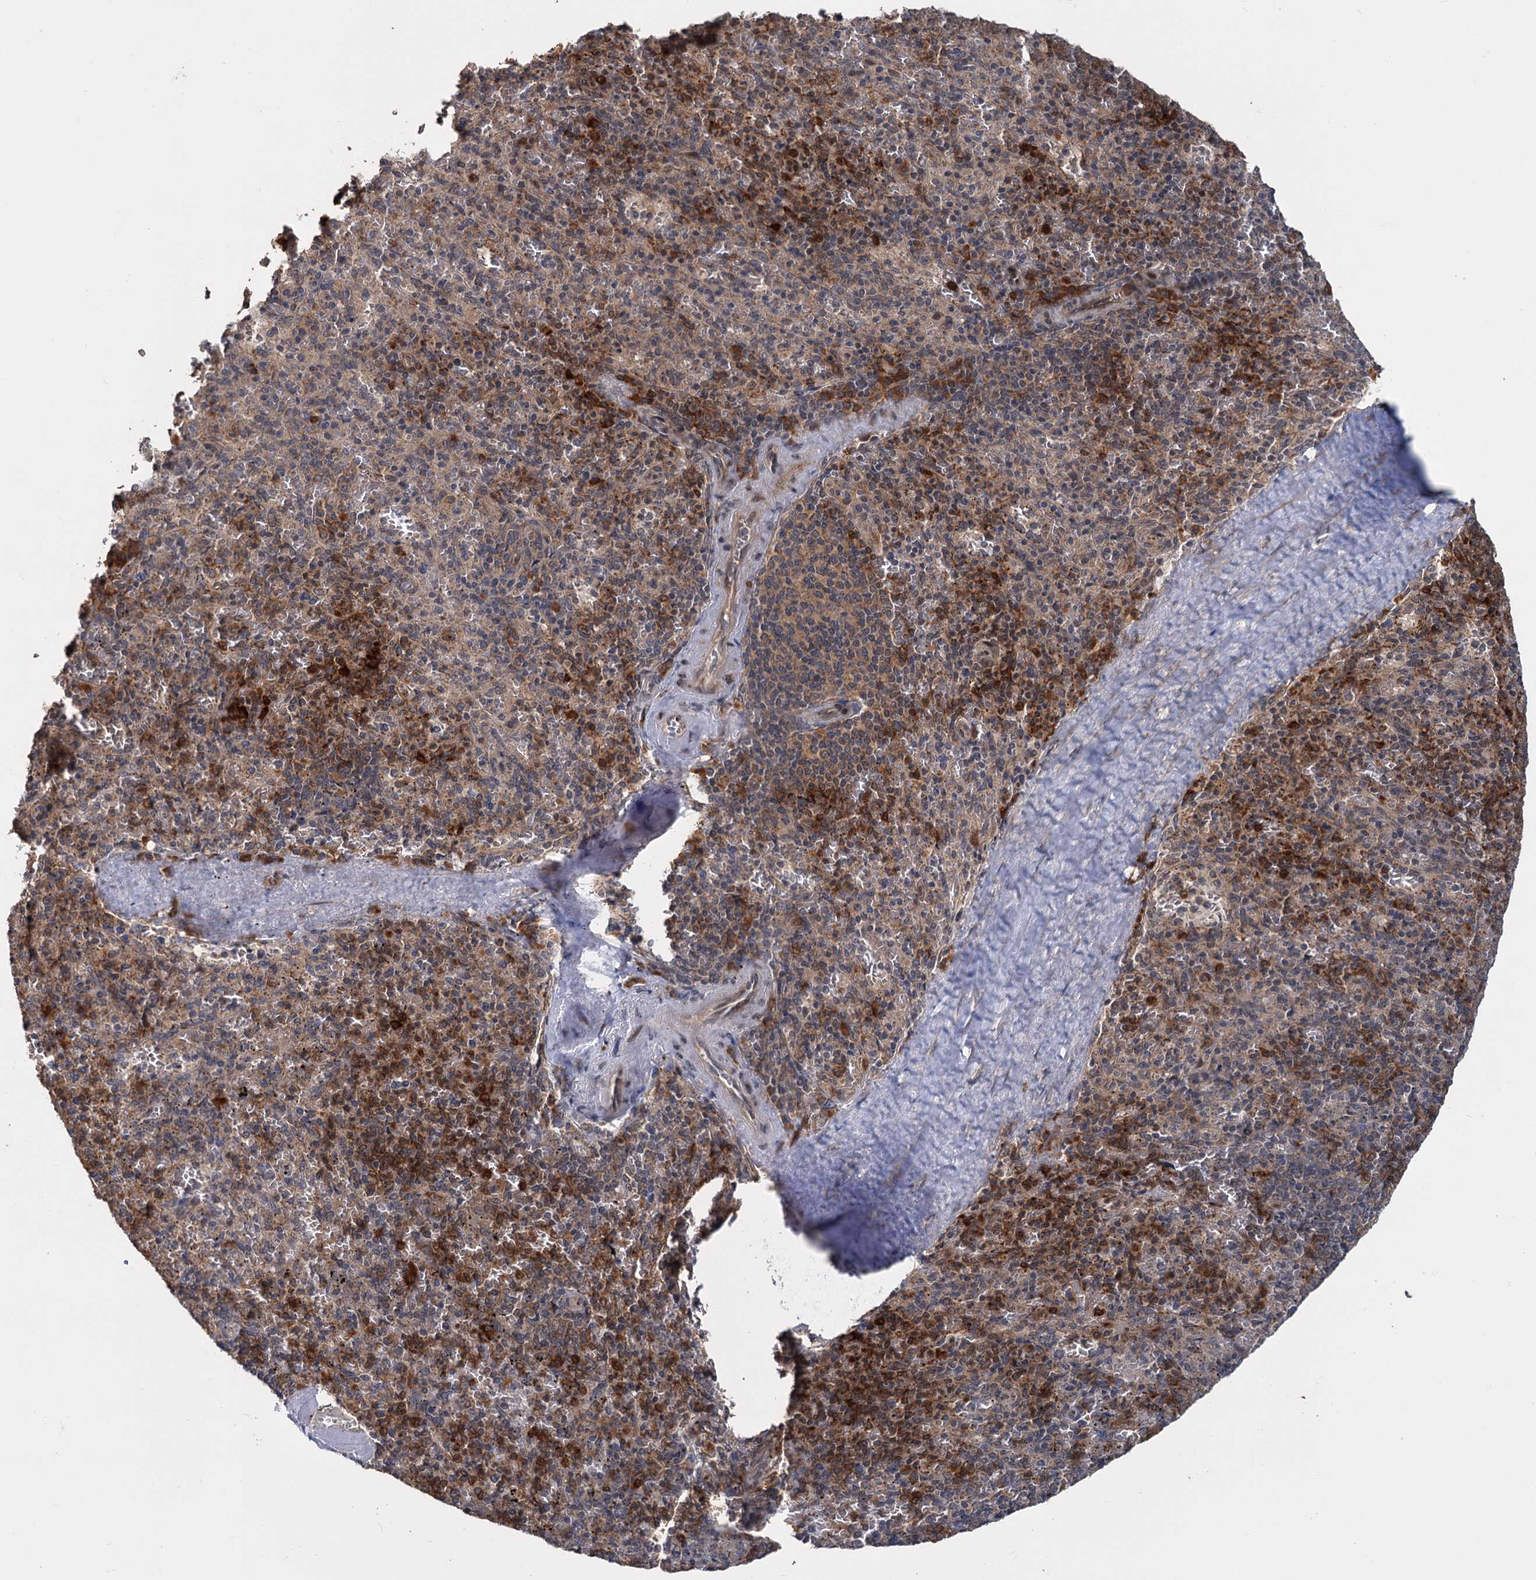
{"staining": {"intensity": "strong", "quantity": "25%-75%", "location": "cytoplasmic/membranous"}, "tissue": "spleen", "cell_type": "Cells in red pulp", "image_type": "normal", "snomed": [{"axis": "morphology", "description": "Normal tissue, NOS"}, {"axis": "topography", "description": "Spleen"}], "caption": "Brown immunohistochemical staining in benign spleen exhibits strong cytoplasmic/membranous positivity in about 25%-75% of cells in red pulp.", "gene": "KANSL2", "patient": {"sex": "male", "age": 82}}